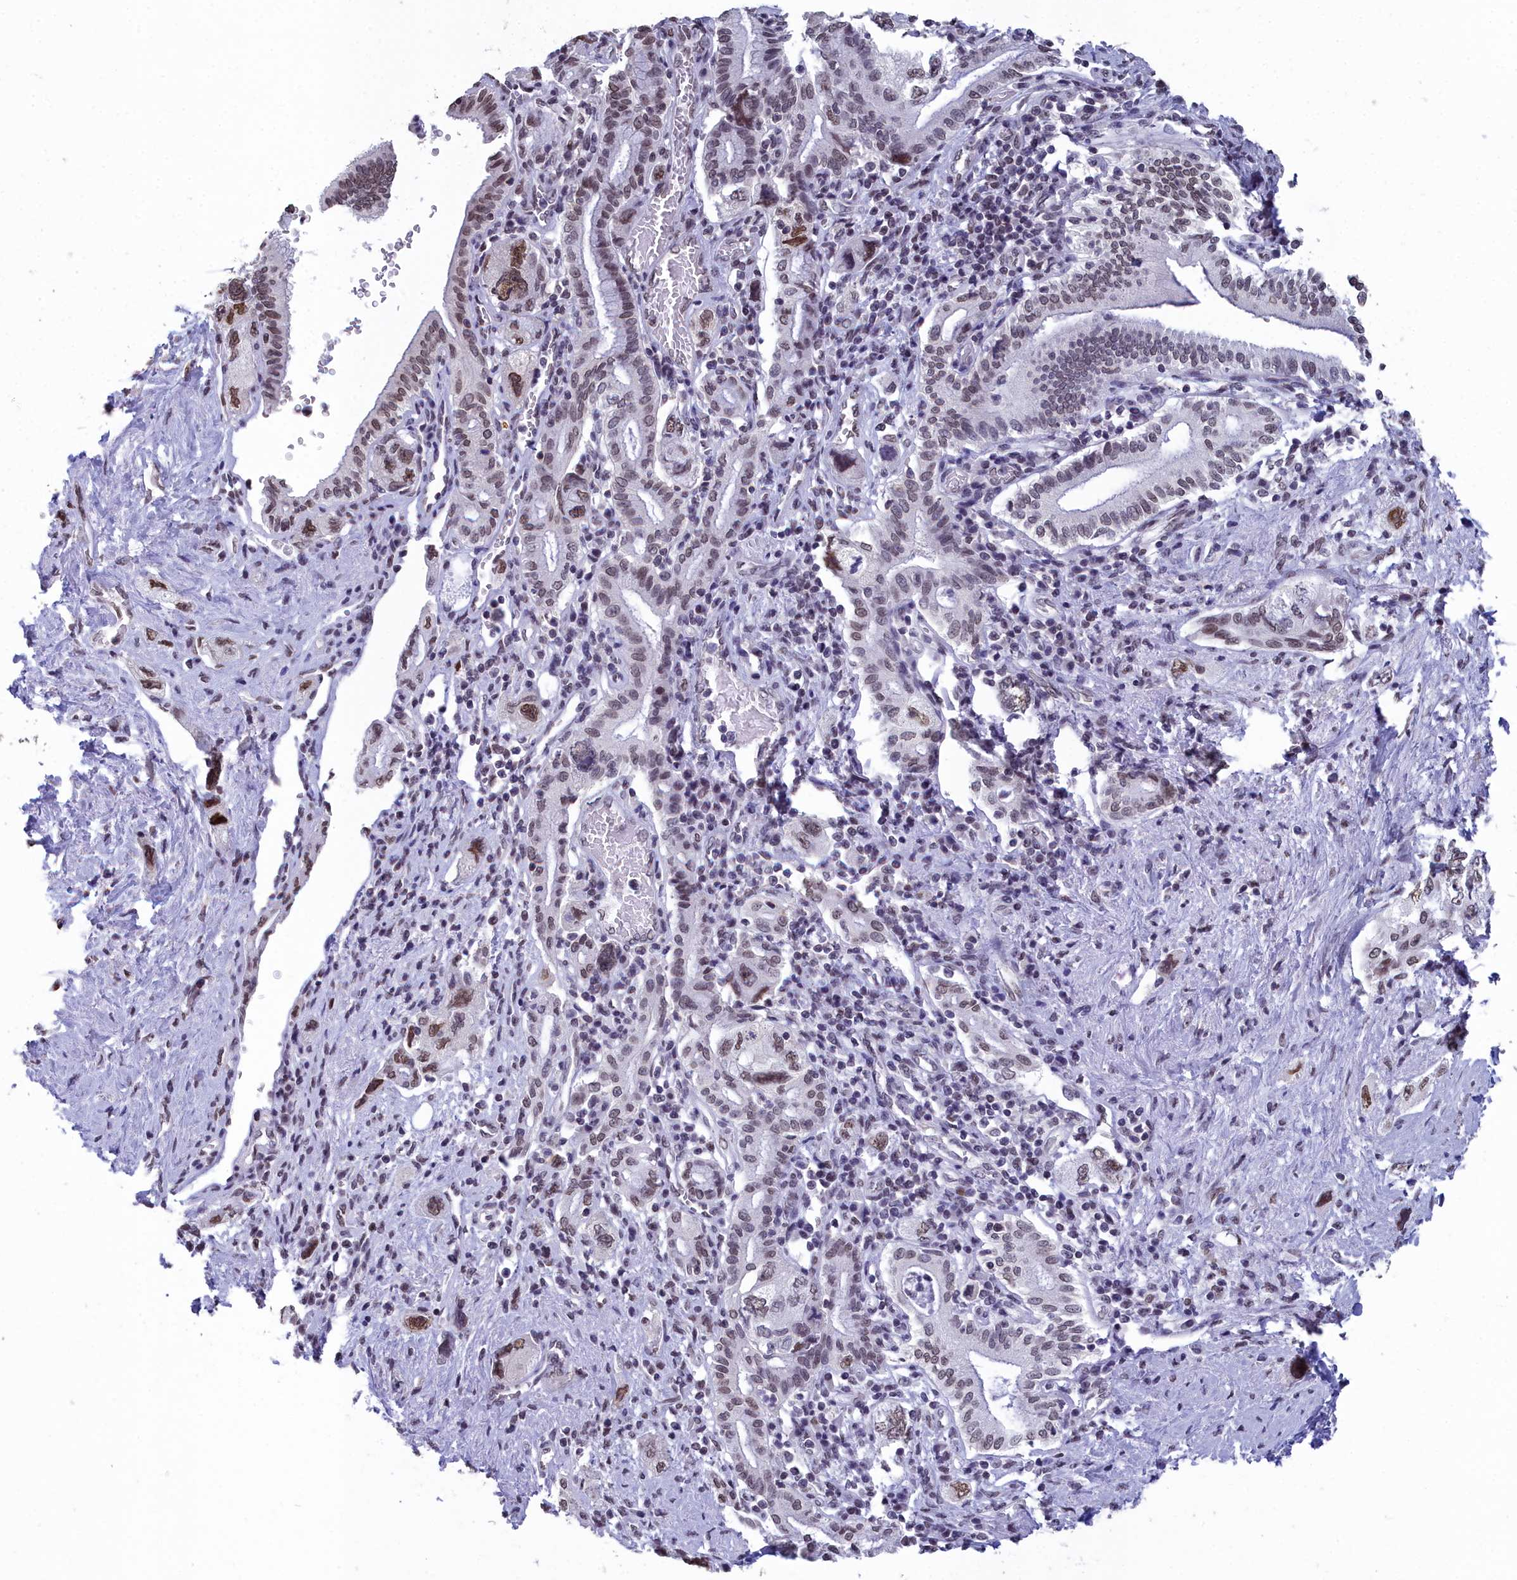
{"staining": {"intensity": "moderate", "quantity": "25%-75%", "location": "nuclear"}, "tissue": "pancreatic cancer", "cell_type": "Tumor cells", "image_type": "cancer", "snomed": [{"axis": "morphology", "description": "Adenocarcinoma, NOS"}, {"axis": "topography", "description": "Pancreas"}], "caption": "Protein analysis of pancreatic cancer tissue displays moderate nuclear positivity in about 25%-75% of tumor cells. (DAB = brown stain, brightfield microscopy at high magnification).", "gene": "CCDC97", "patient": {"sex": "female", "age": 73}}